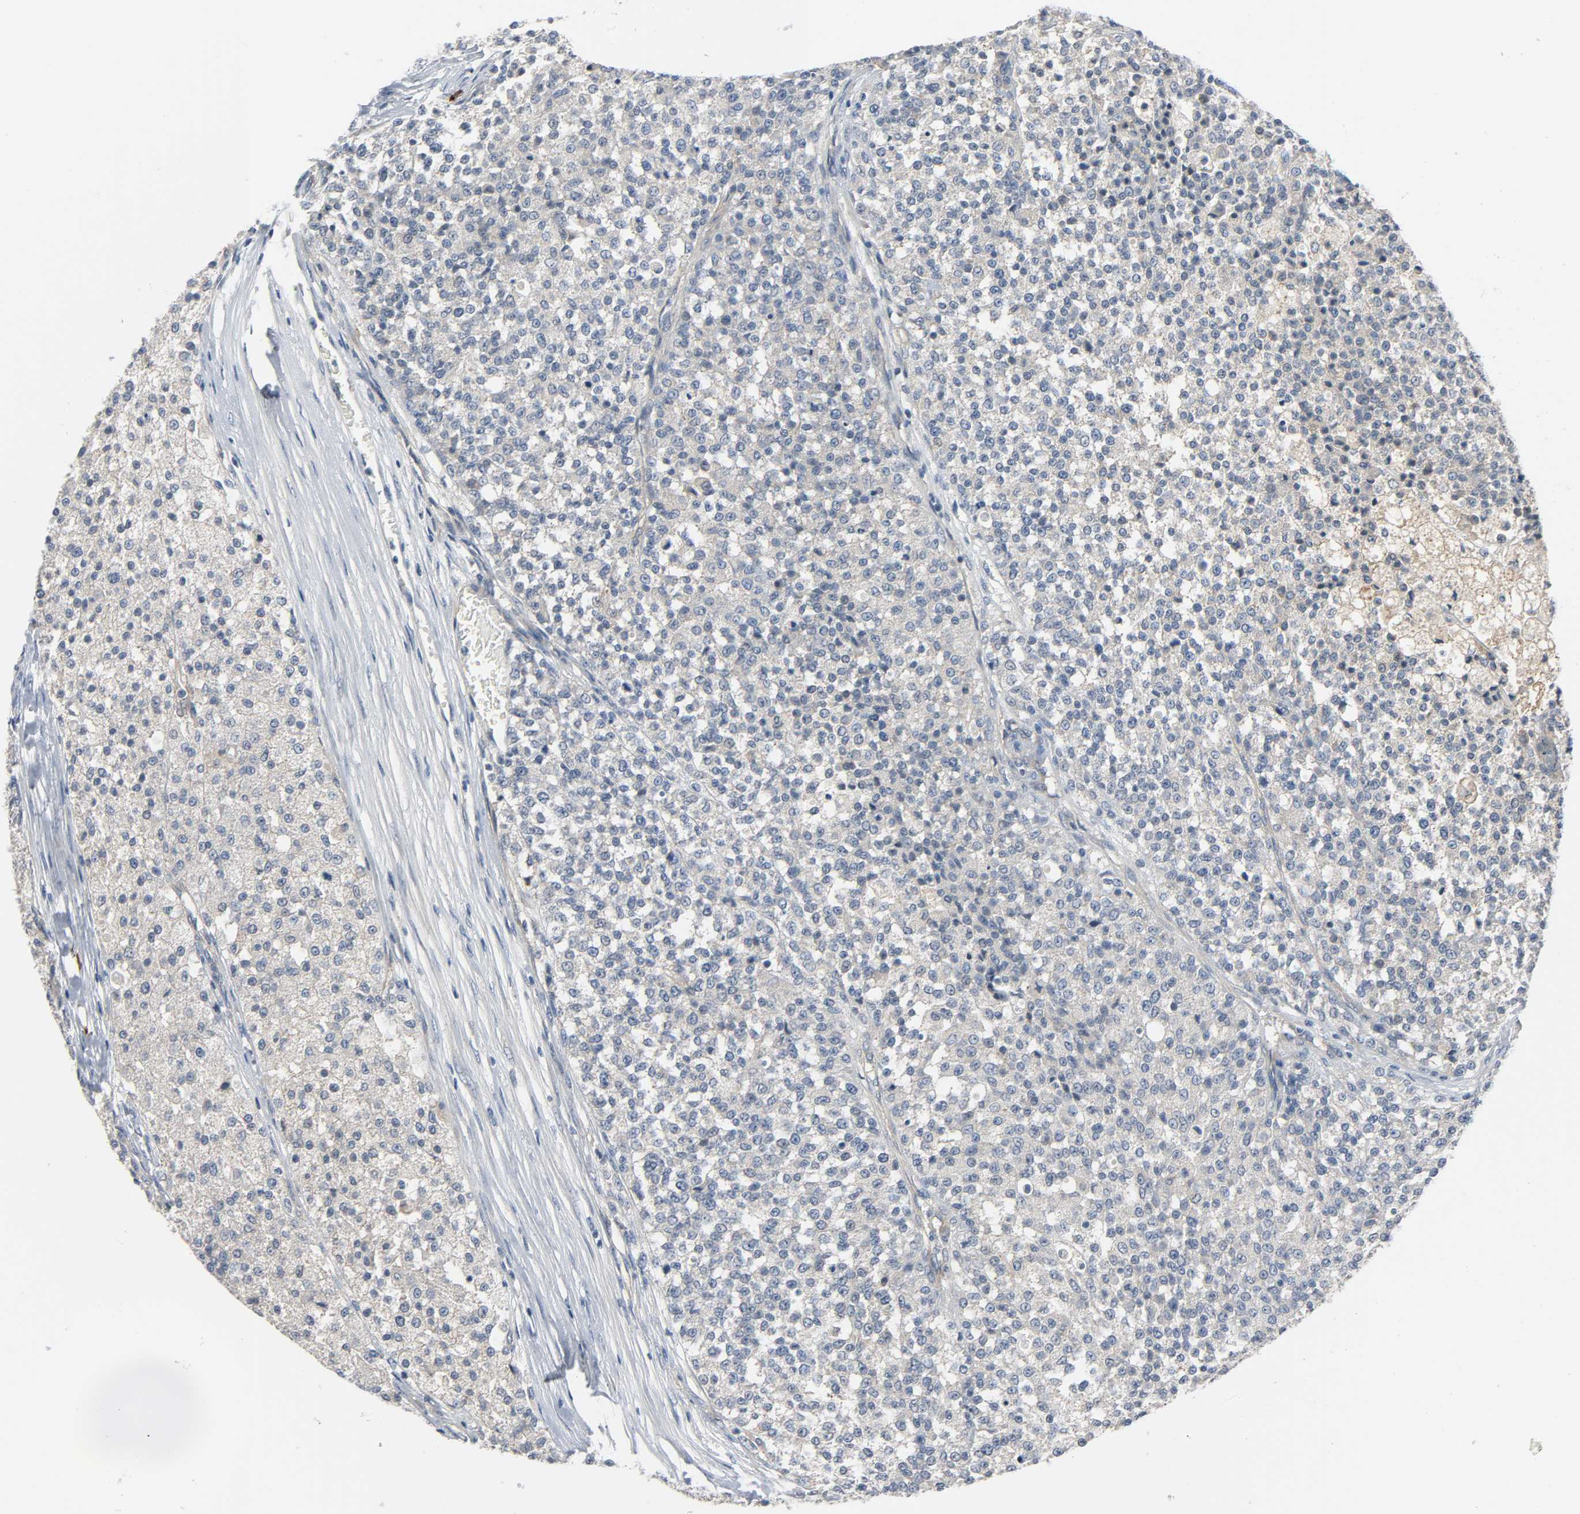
{"staining": {"intensity": "negative", "quantity": "none", "location": "none"}, "tissue": "testis cancer", "cell_type": "Tumor cells", "image_type": "cancer", "snomed": [{"axis": "morphology", "description": "Seminoma, NOS"}, {"axis": "topography", "description": "Testis"}], "caption": "Immunohistochemistry histopathology image of human testis cancer (seminoma) stained for a protein (brown), which shows no expression in tumor cells.", "gene": "LIMCH1", "patient": {"sex": "male", "age": 59}}